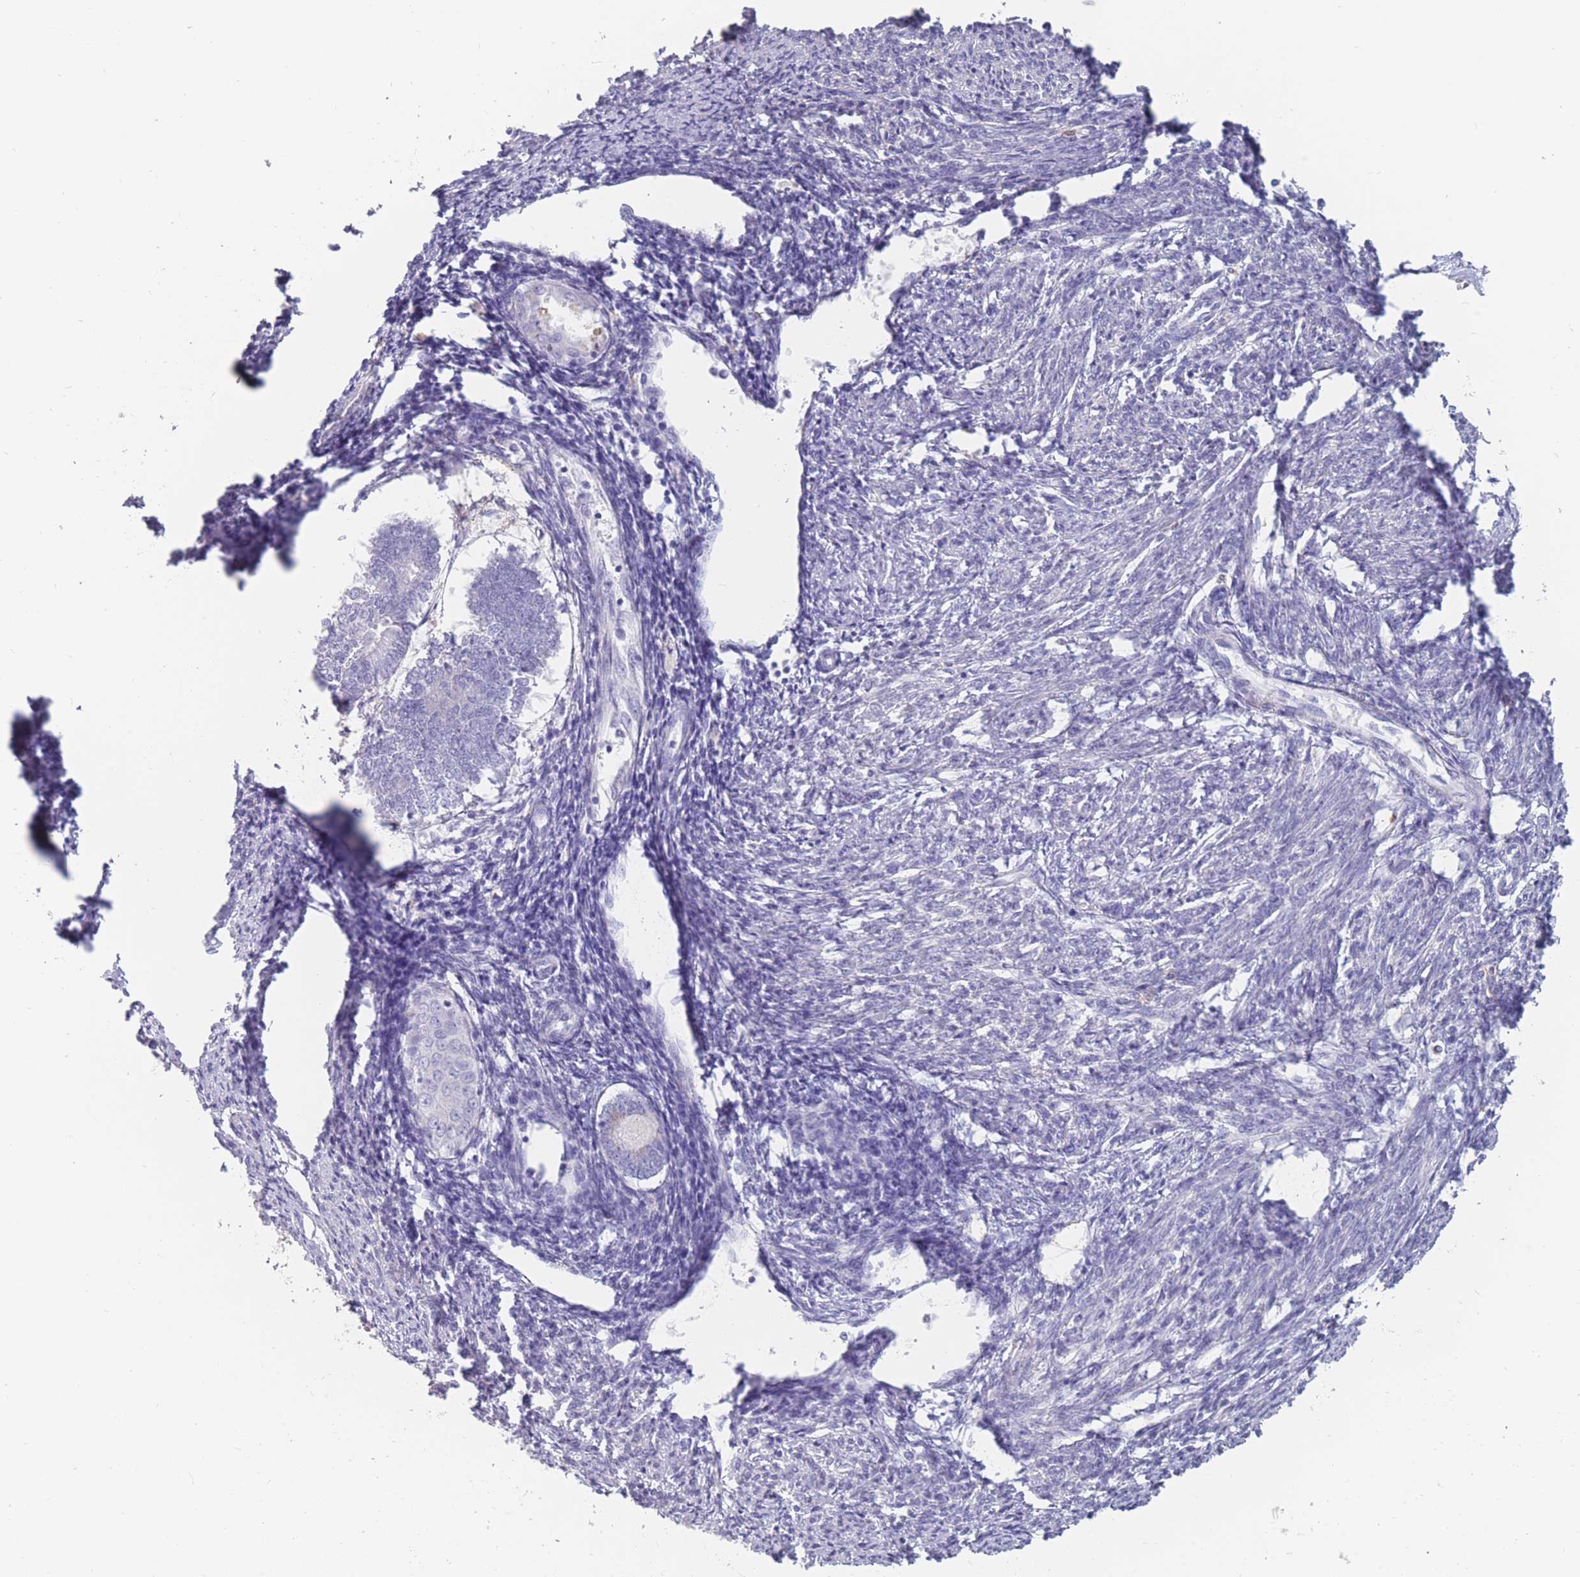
{"staining": {"intensity": "negative", "quantity": "none", "location": "none"}, "tissue": "smooth muscle", "cell_type": "Smooth muscle cells", "image_type": "normal", "snomed": [{"axis": "morphology", "description": "Normal tissue, NOS"}, {"axis": "topography", "description": "Smooth muscle"}, {"axis": "topography", "description": "Uterus"}], "caption": "DAB immunohistochemical staining of benign smooth muscle exhibits no significant expression in smooth muscle cells. The staining was performed using DAB to visualize the protein expression in brown, while the nuclei were stained in blue with hematoxylin (Magnification: 20x).", "gene": "CYP51A1", "patient": {"sex": "female", "age": 59}}